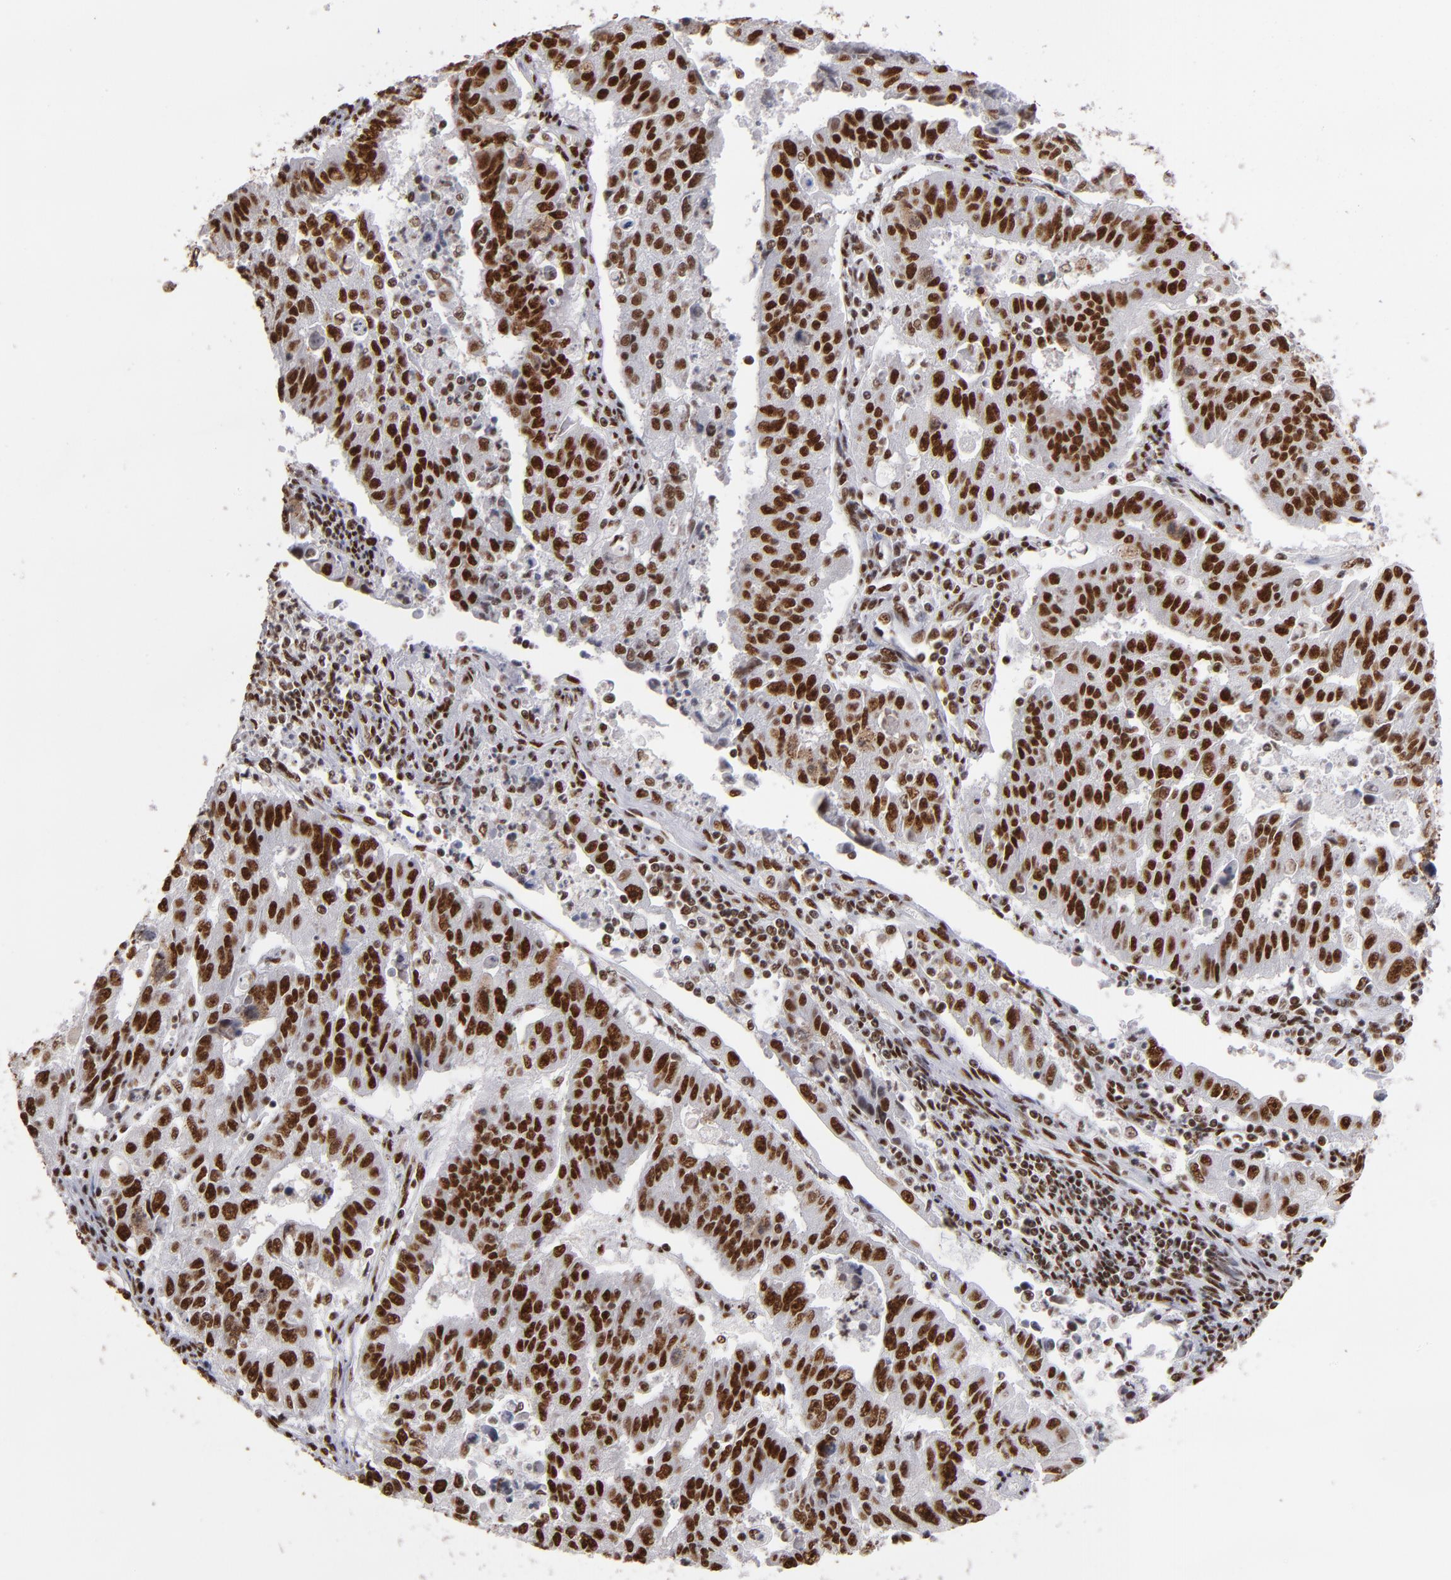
{"staining": {"intensity": "strong", "quantity": ">75%", "location": "nuclear"}, "tissue": "endometrial cancer", "cell_type": "Tumor cells", "image_type": "cancer", "snomed": [{"axis": "morphology", "description": "Adenocarcinoma, NOS"}, {"axis": "topography", "description": "Endometrium"}], "caption": "This image shows immunohistochemistry staining of human endometrial cancer, with high strong nuclear positivity in approximately >75% of tumor cells.", "gene": "MRE11", "patient": {"sex": "female", "age": 42}}